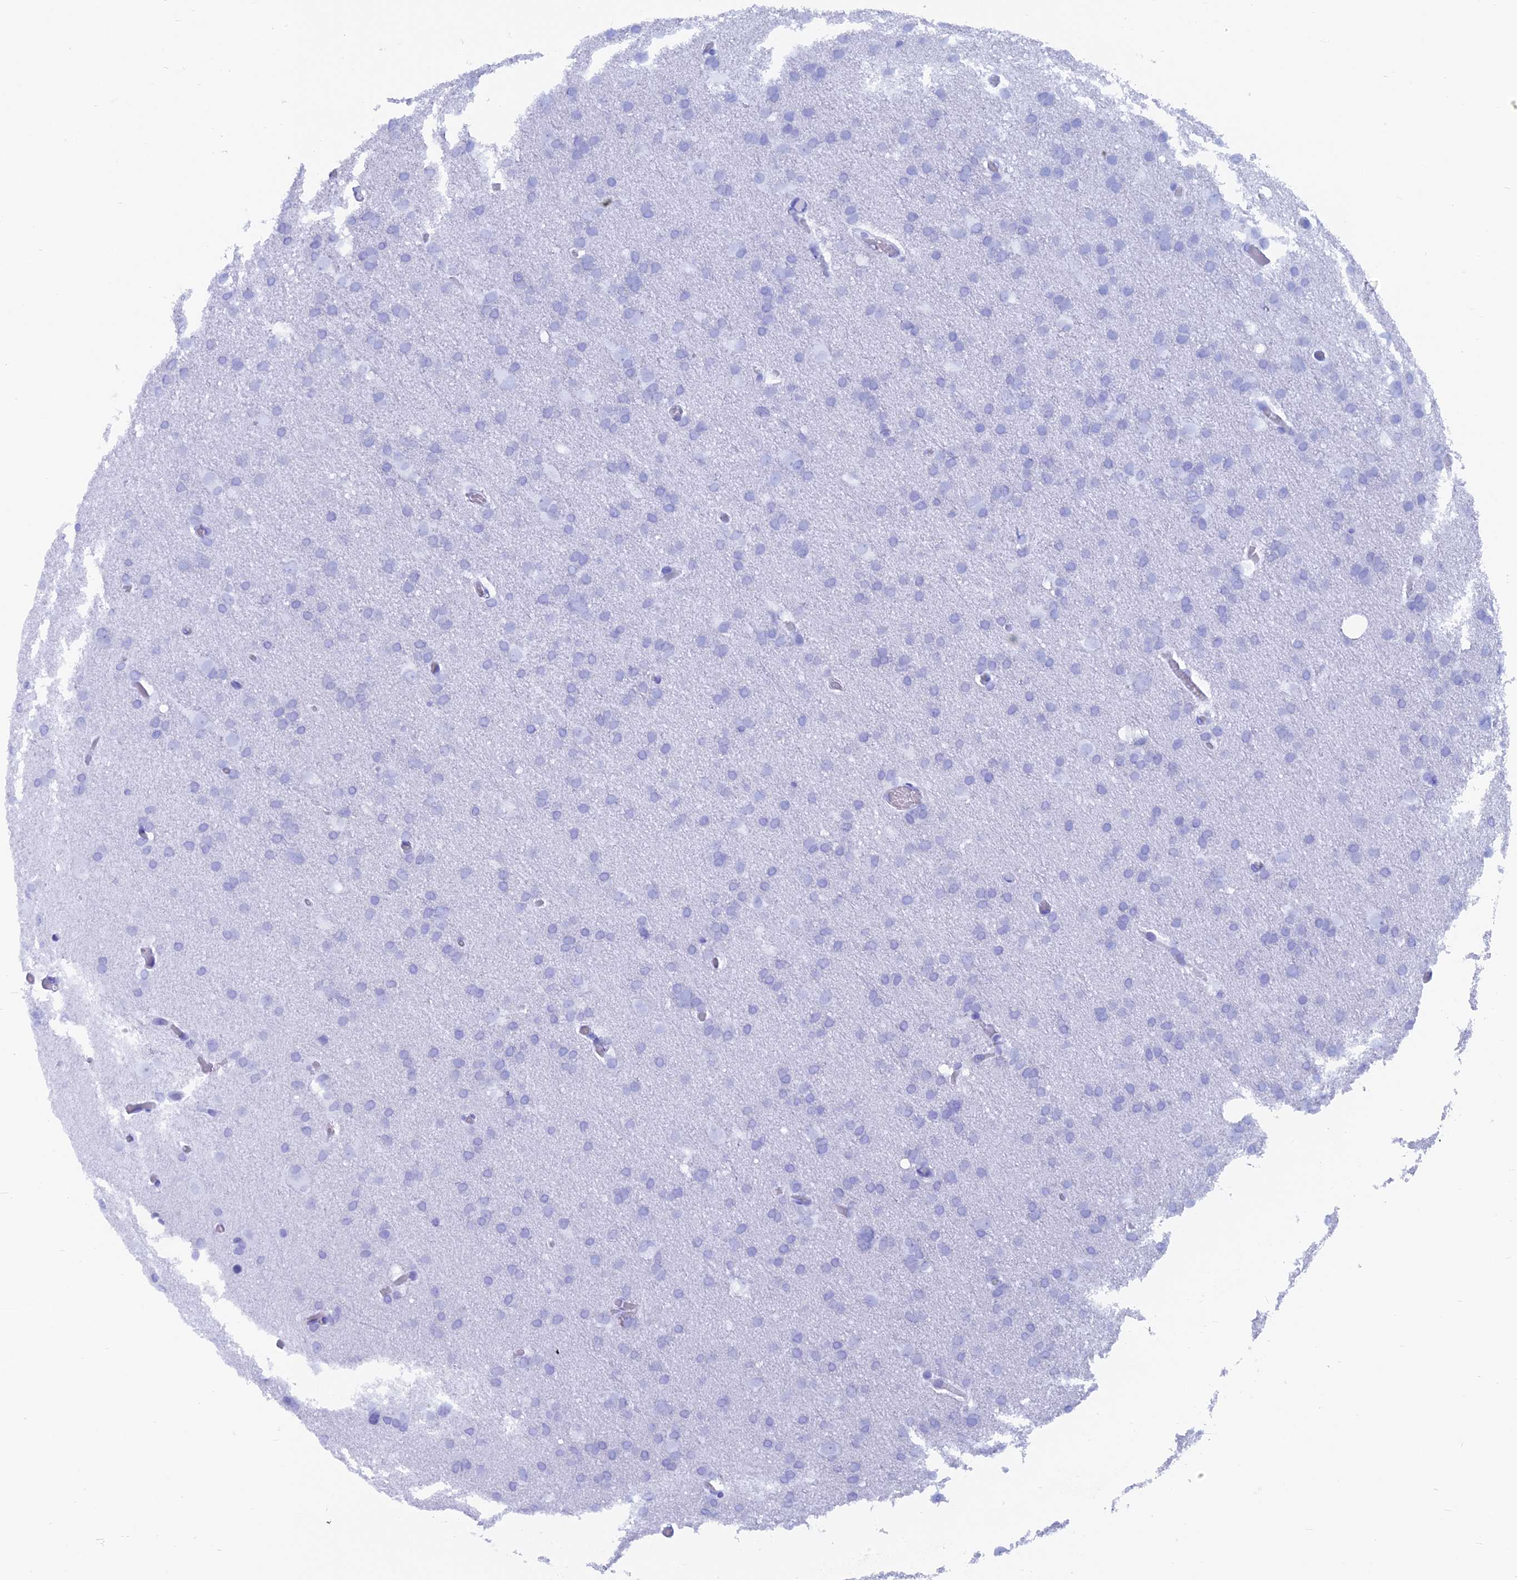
{"staining": {"intensity": "negative", "quantity": "none", "location": "none"}, "tissue": "glioma", "cell_type": "Tumor cells", "image_type": "cancer", "snomed": [{"axis": "morphology", "description": "Glioma, malignant, High grade"}, {"axis": "topography", "description": "Cerebral cortex"}], "caption": "IHC of human glioma shows no staining in tumor cells.", "gene": "CAPS", "patient": {"sex": "female", "age": 36}}